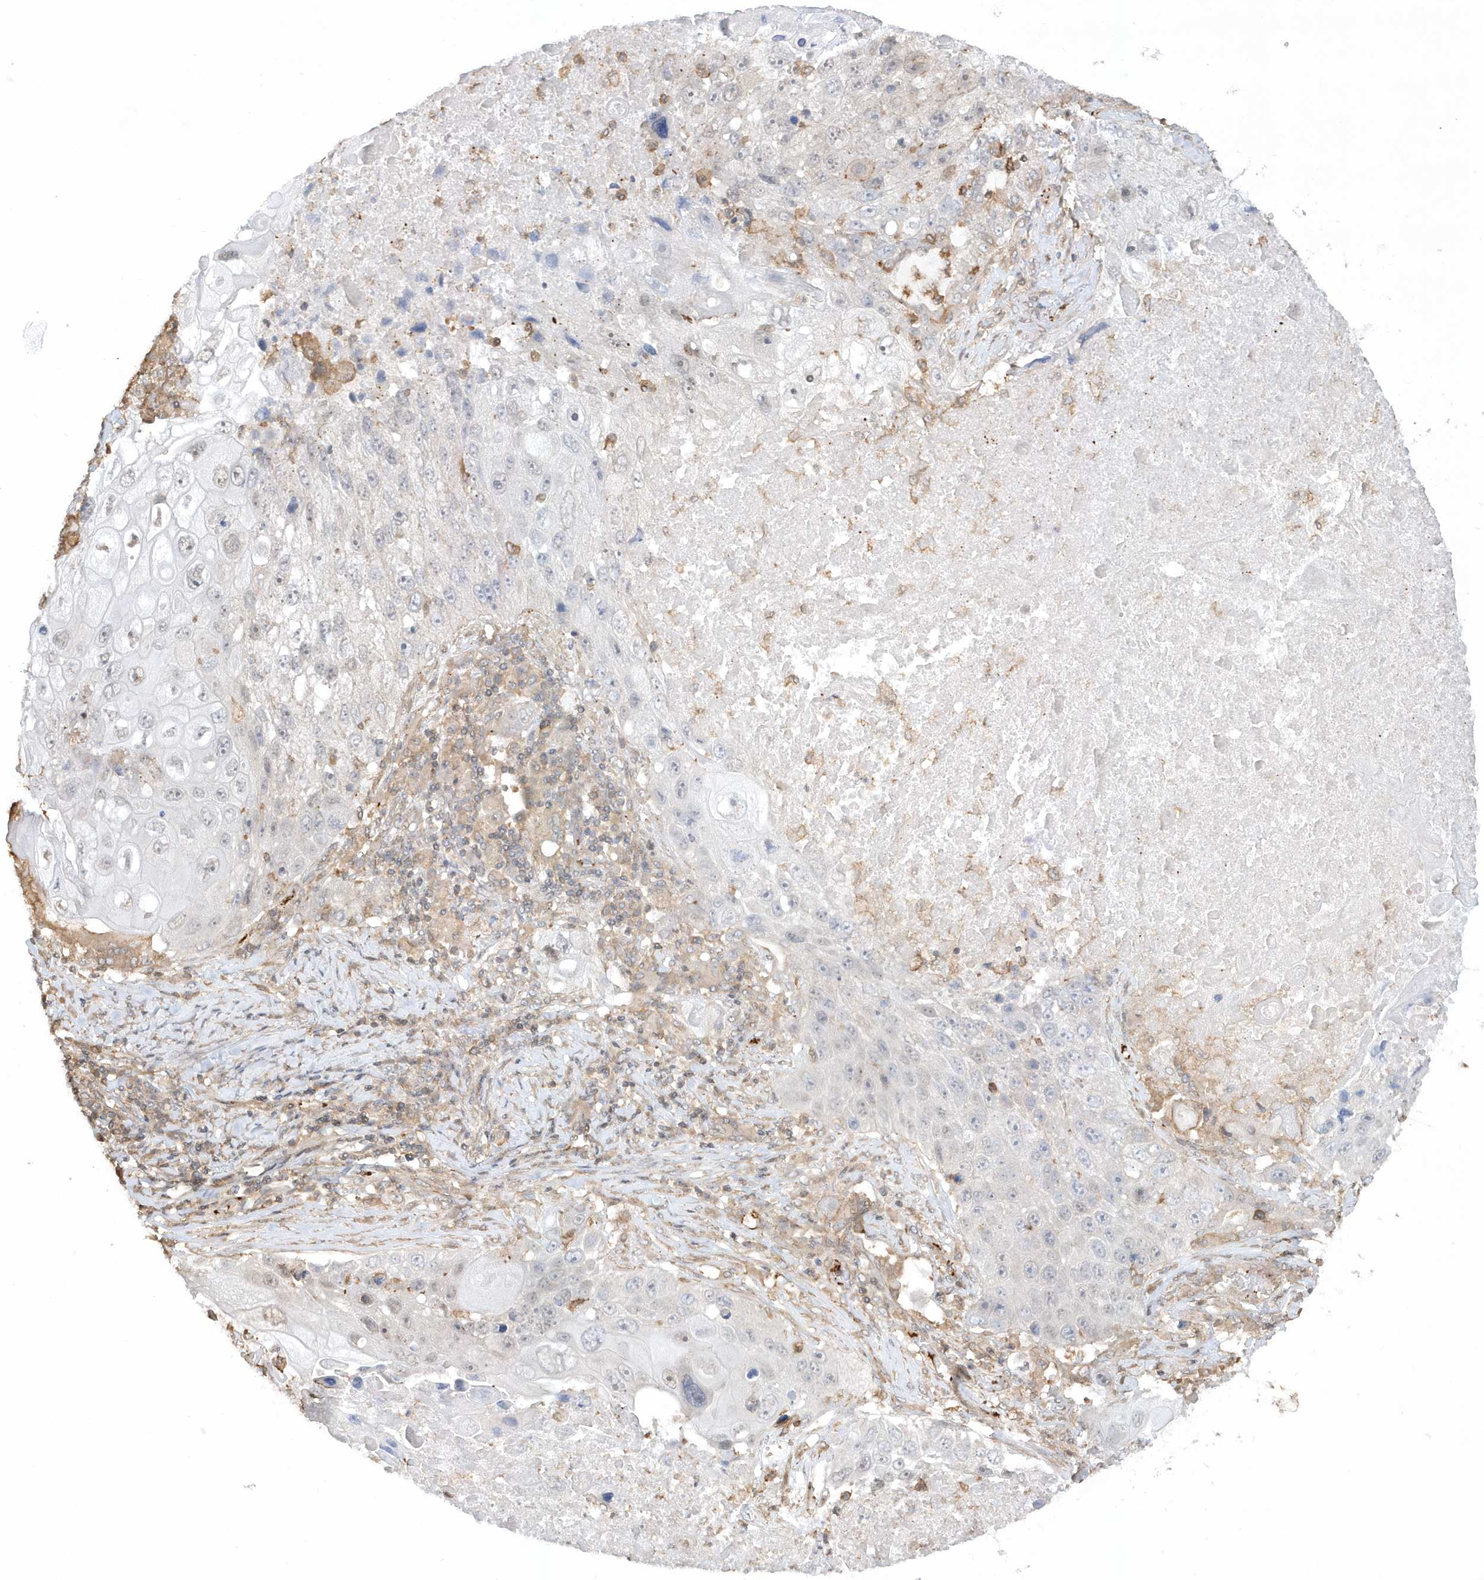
{"staining": {"intensity": "negative", "quantity": "none", "location": "none"}, "tissue": "lung cancer", "cell_type": "Tumor cells", "image_type": "cancer", "snomed": [{"axis": "morphology", "description": "Squamous cell carcinoma, NOS"}, {"axis": "topography", "description": "Lung"}], "caption": "Lung cancer (squamous cell carcinoma) was stained to show a protein in brown. There is no significant positivity in tumor cells. The staining is performed using DAB (3,3'-diaminobenzidine) brown chromogen with nuclei counter-stained in using hematoxylin.", "gene": "BSN", "patient": {"sex": "male", "age": 61}}